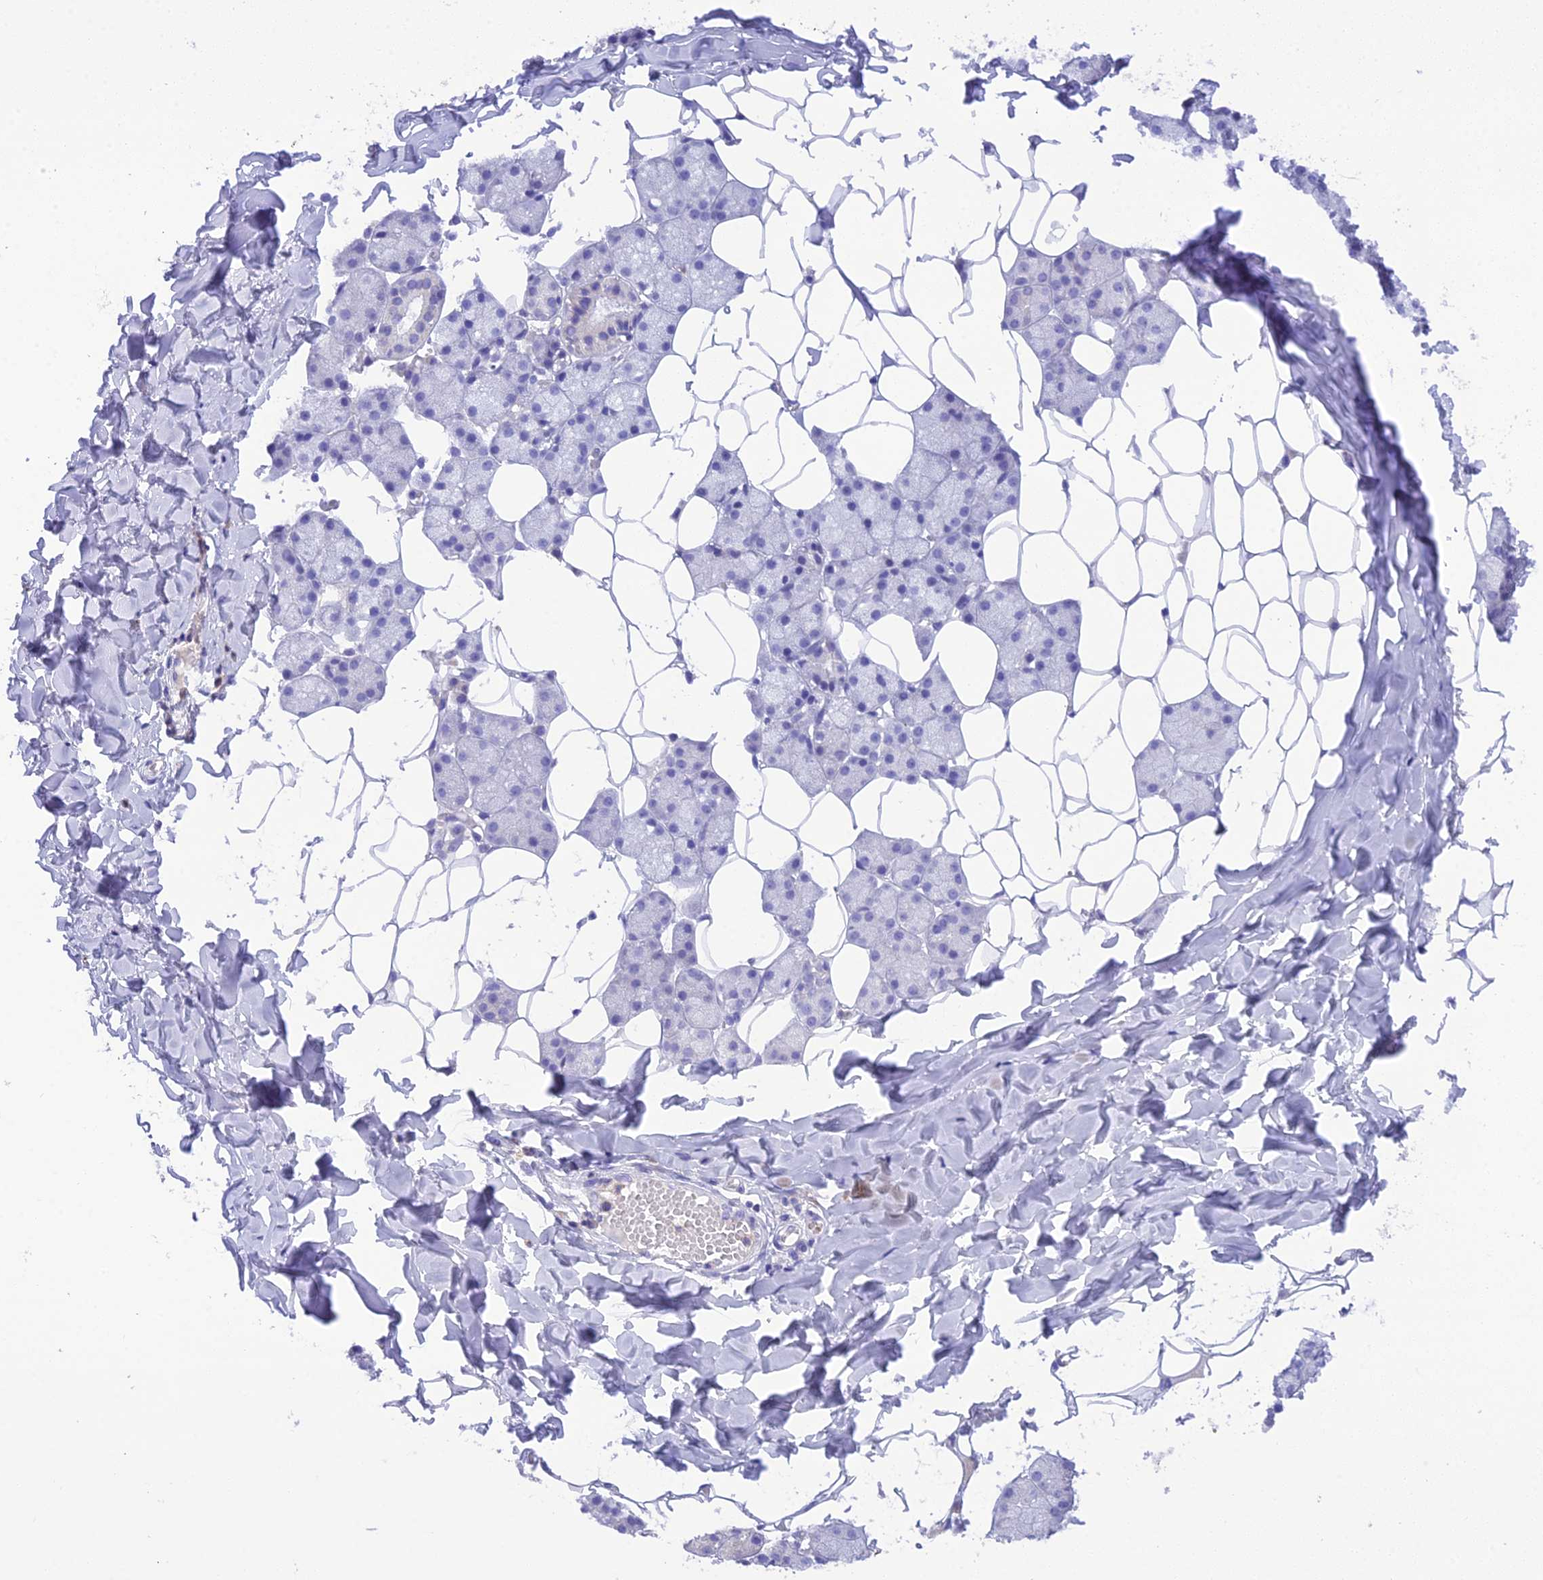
{"staining": {"intensity": "negative", "quantity": "none", "location": "none"}, "tissue": "salivary gland", "cell_type": "Glandular cells", "image_type": "normal", "snomed": [{"axis": "morphology", "description": "Normal tissue, NOS"}, {"axis": "topography", "description": "Salivary gland"}], "caption": "This is an immunohistochemistry micrograph of normal salivary gland. There is no positivity in glandular cells.", "gene": "KIAA0408", "patient": {"sex": "female", "age": 33}}